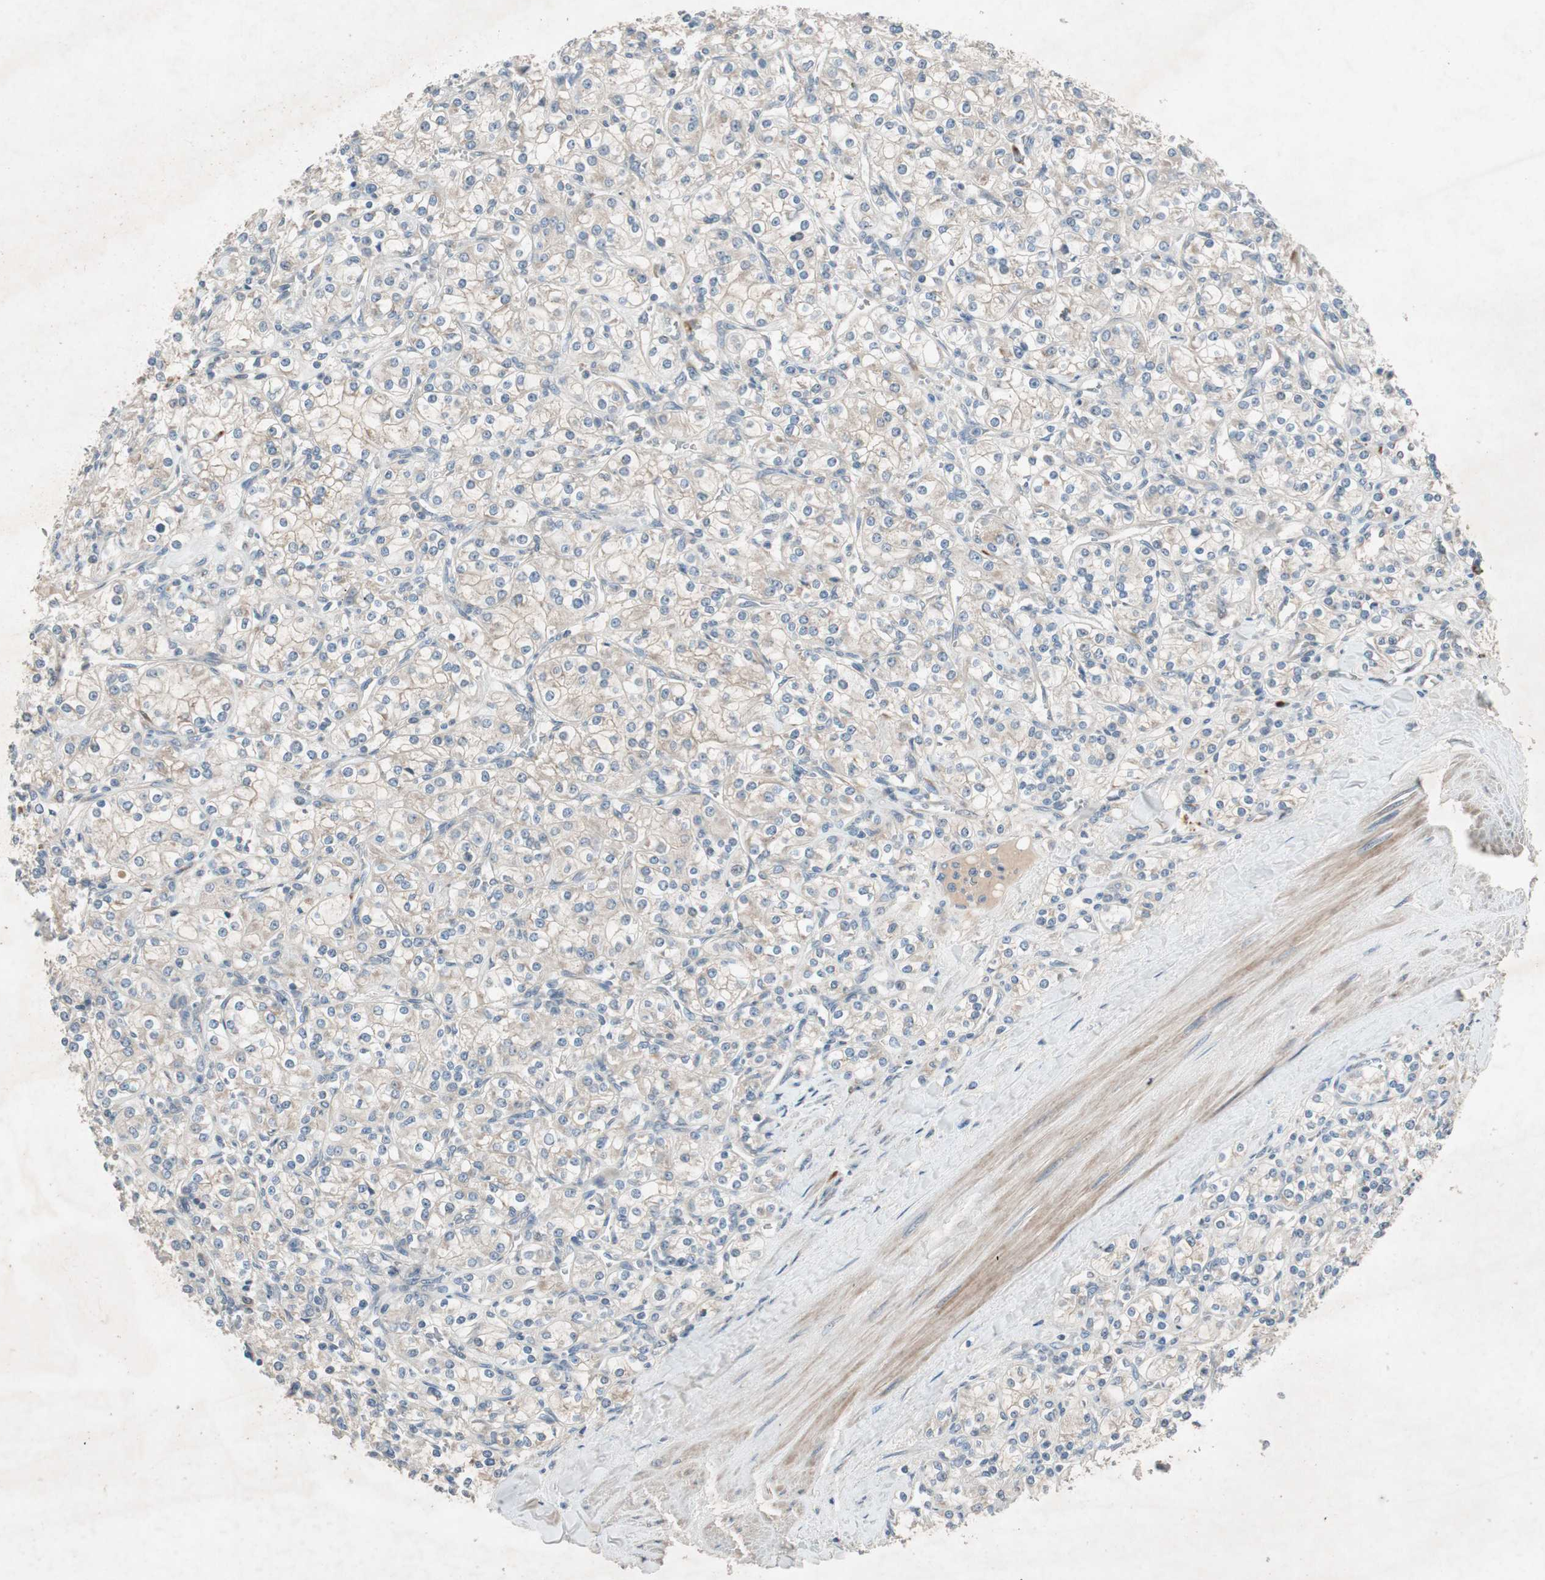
{"staining": {"intensity": "weak", "quantity": "25%-75%", "location": "cytoplasmic/membranous"}, "tissue": "renal cancer", "cell_type": "Tumor cells", "image_type": "cancer", "snomed": [{"axis": "morphology", "description": "Adenocarcinoma, NOS"}, {"axis": "topography", "description": "Kidney"}], "caption": "A histopathology image showing weak cytoplasmic/membranous positivity in approximately 25%-75% of tumor cells in adenocarcinoma (renal), as visualized by brown immunohistochemical staining.", "gene": "APOO", "patient": {"sex": "male", "age": 77}}